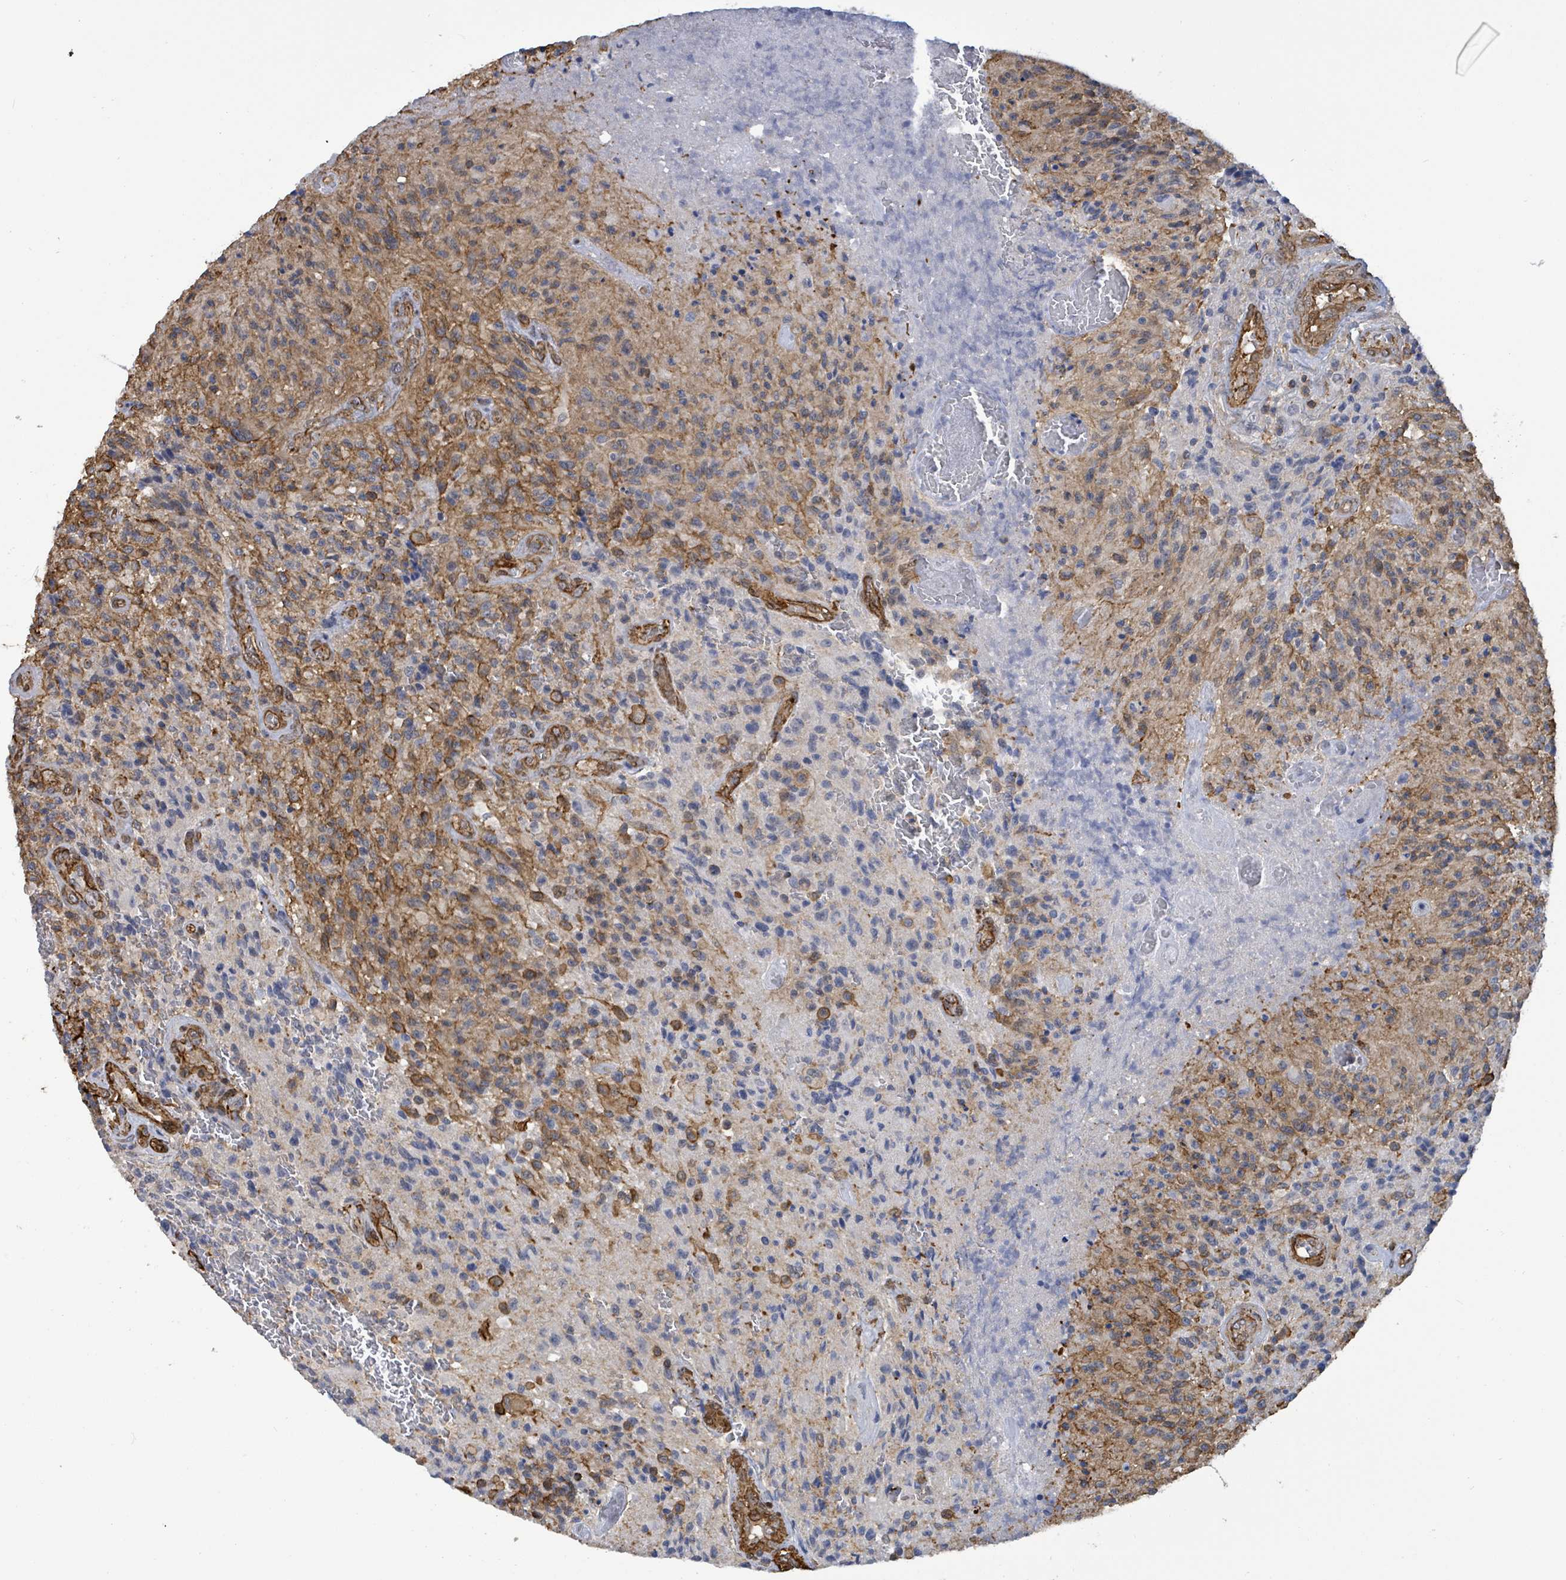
{"staining": {"intensity": "moderate", "quantity": "25%-75%", "location": "cytoplasmic/membranous"}, "tissue": "glioma", "cell_type": "Tumor cells", "image_type": "cancer", "snomed": [{"axis": "morphology", "description": "Normal tissue, NOS"}, {"axis": "morphology", "description": "Glioma, malignant, High grade"}, {"axis": "topography", "description": "Cerebral cortex"}], "caption": "Brown immunohistochemical staining in glioma exhibits moderate cytoplasmic/membranous staining in about 25%-75% of tumor cells.", "gene": "PRKRIP1", "patient": {"sex": "male", "age": 56}}